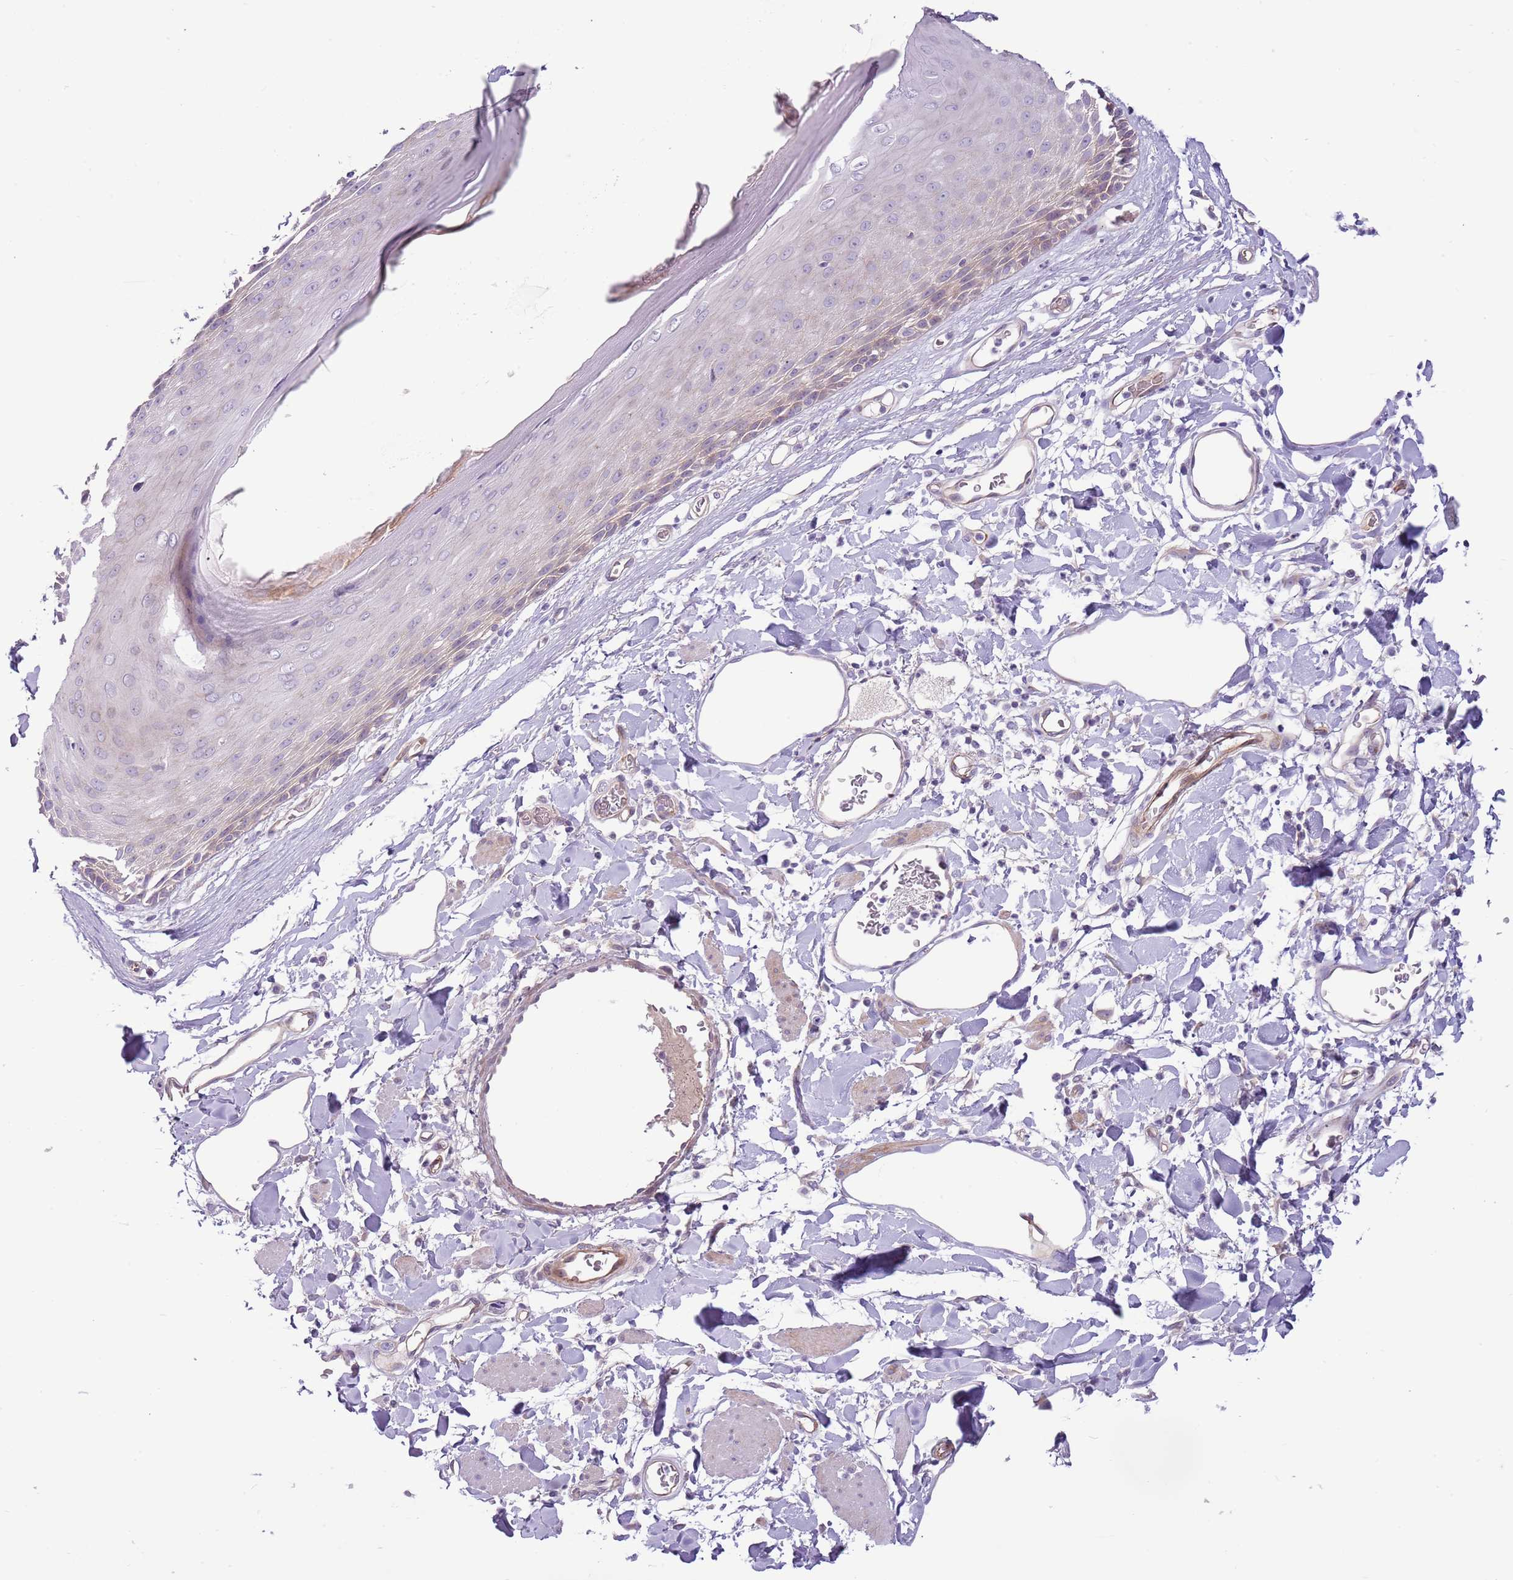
{"staining": {"intensity": "weak", "quantity": "<25%", "location": "cytoplasmic/membranous"}, "tissue": "skin", "cell_type": "Epidermal cells", "image_type": "normal", "snomed": [{"axis": "morphology", "description": "Normal tissue, NOS"}, {"axis": "topography", "description": "Vulva"}], "caption": "The micrograph exhibits no staining of epidermal cells in unremarkable skin.", "gene": "MRO", "patient": {"sex": "female", "age": 68}}